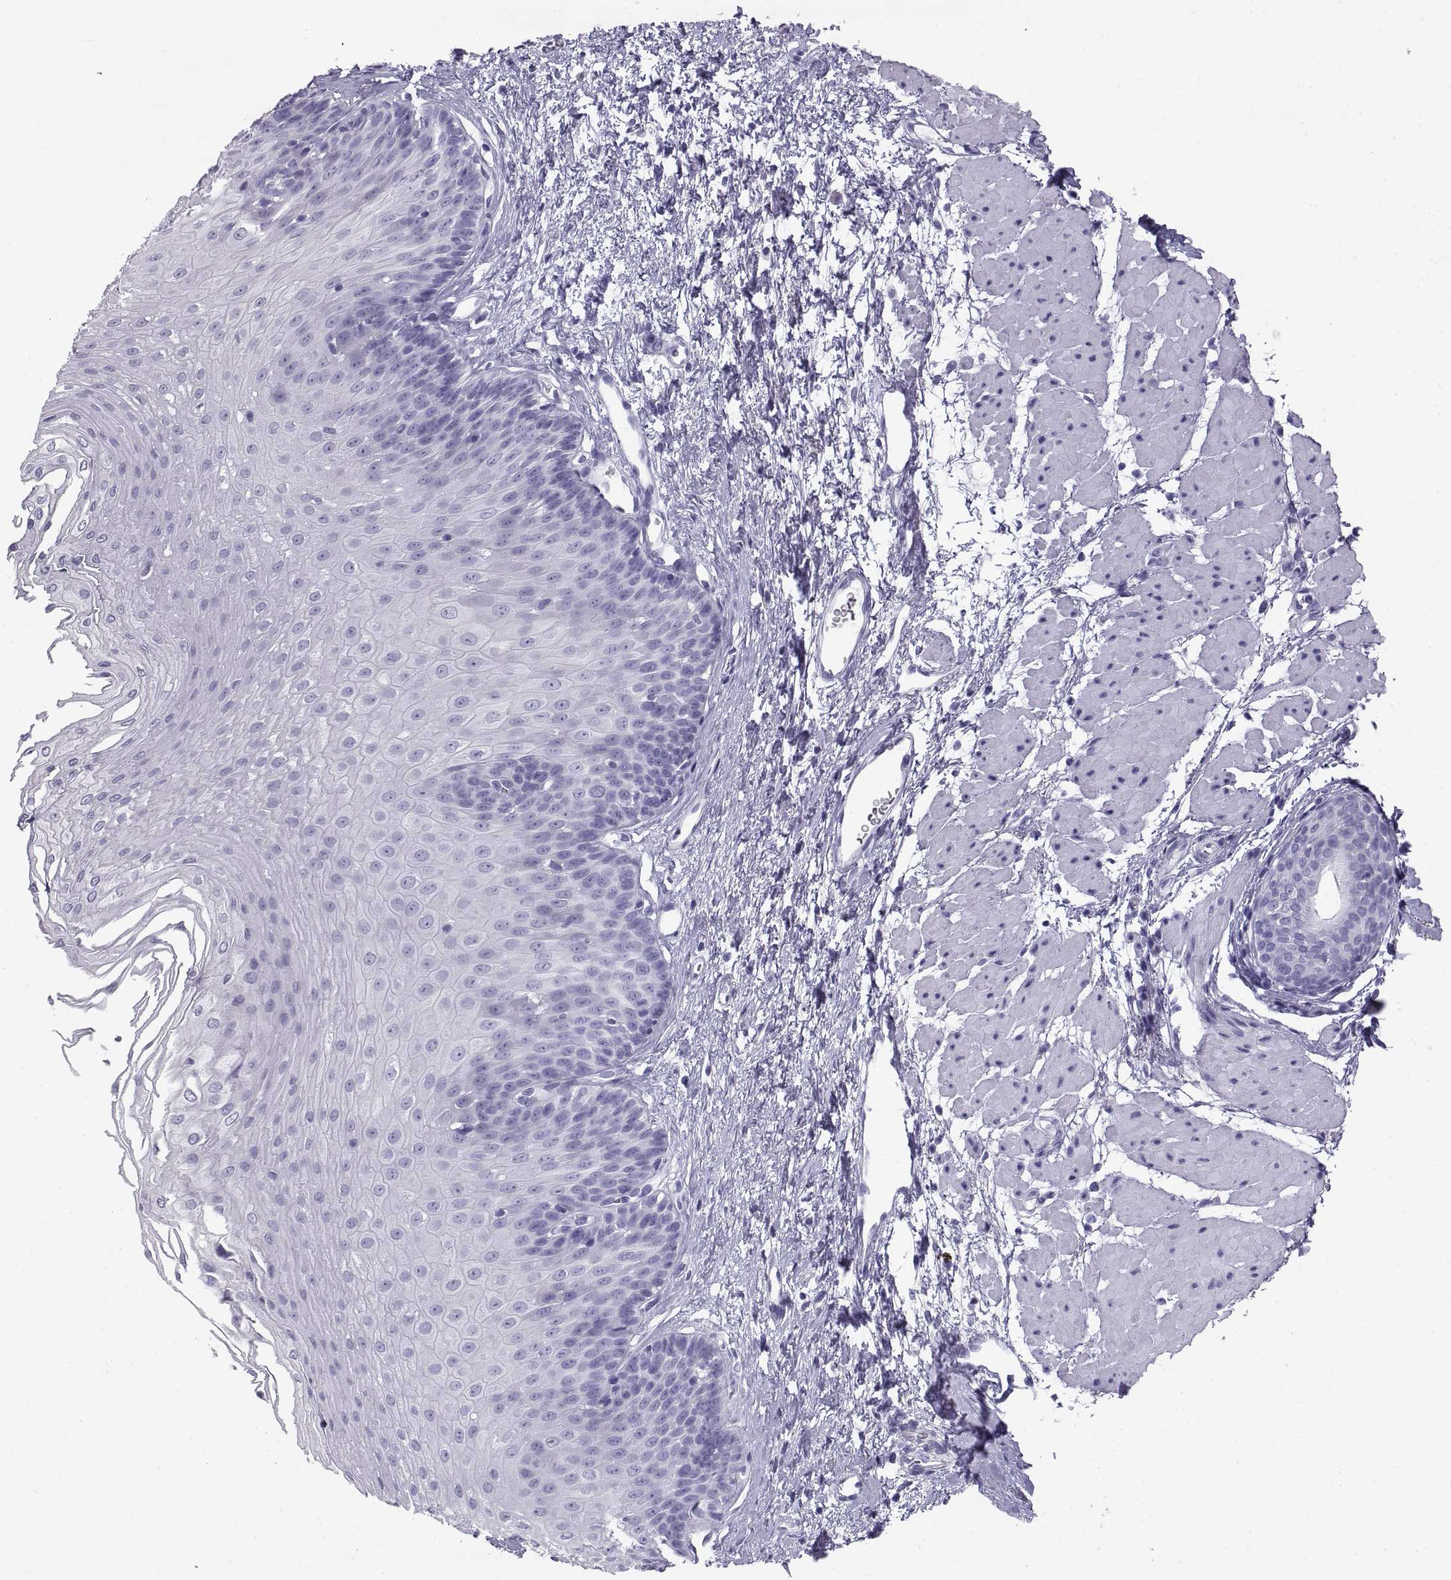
{"staining": {"intensity": "negative", "quantity": "none", "location": "none"}, "tissue": "esophagus", "cell_type": "Squamous epithelial cells", "image_type": "normal", "snomed": [{"axis": "morphology", "description": "Normal tissue, NOS"}, {"axis": "topography", "description": "Esophagus"}], "caption": "Immunohistochemical staining of normal esophagus displays no significant expression in squamous epithelial cells. (DAB immunohistochemistry, high magnification).", "gene": "RLBP1", "patient": {"sex": "female", "age": 62}}